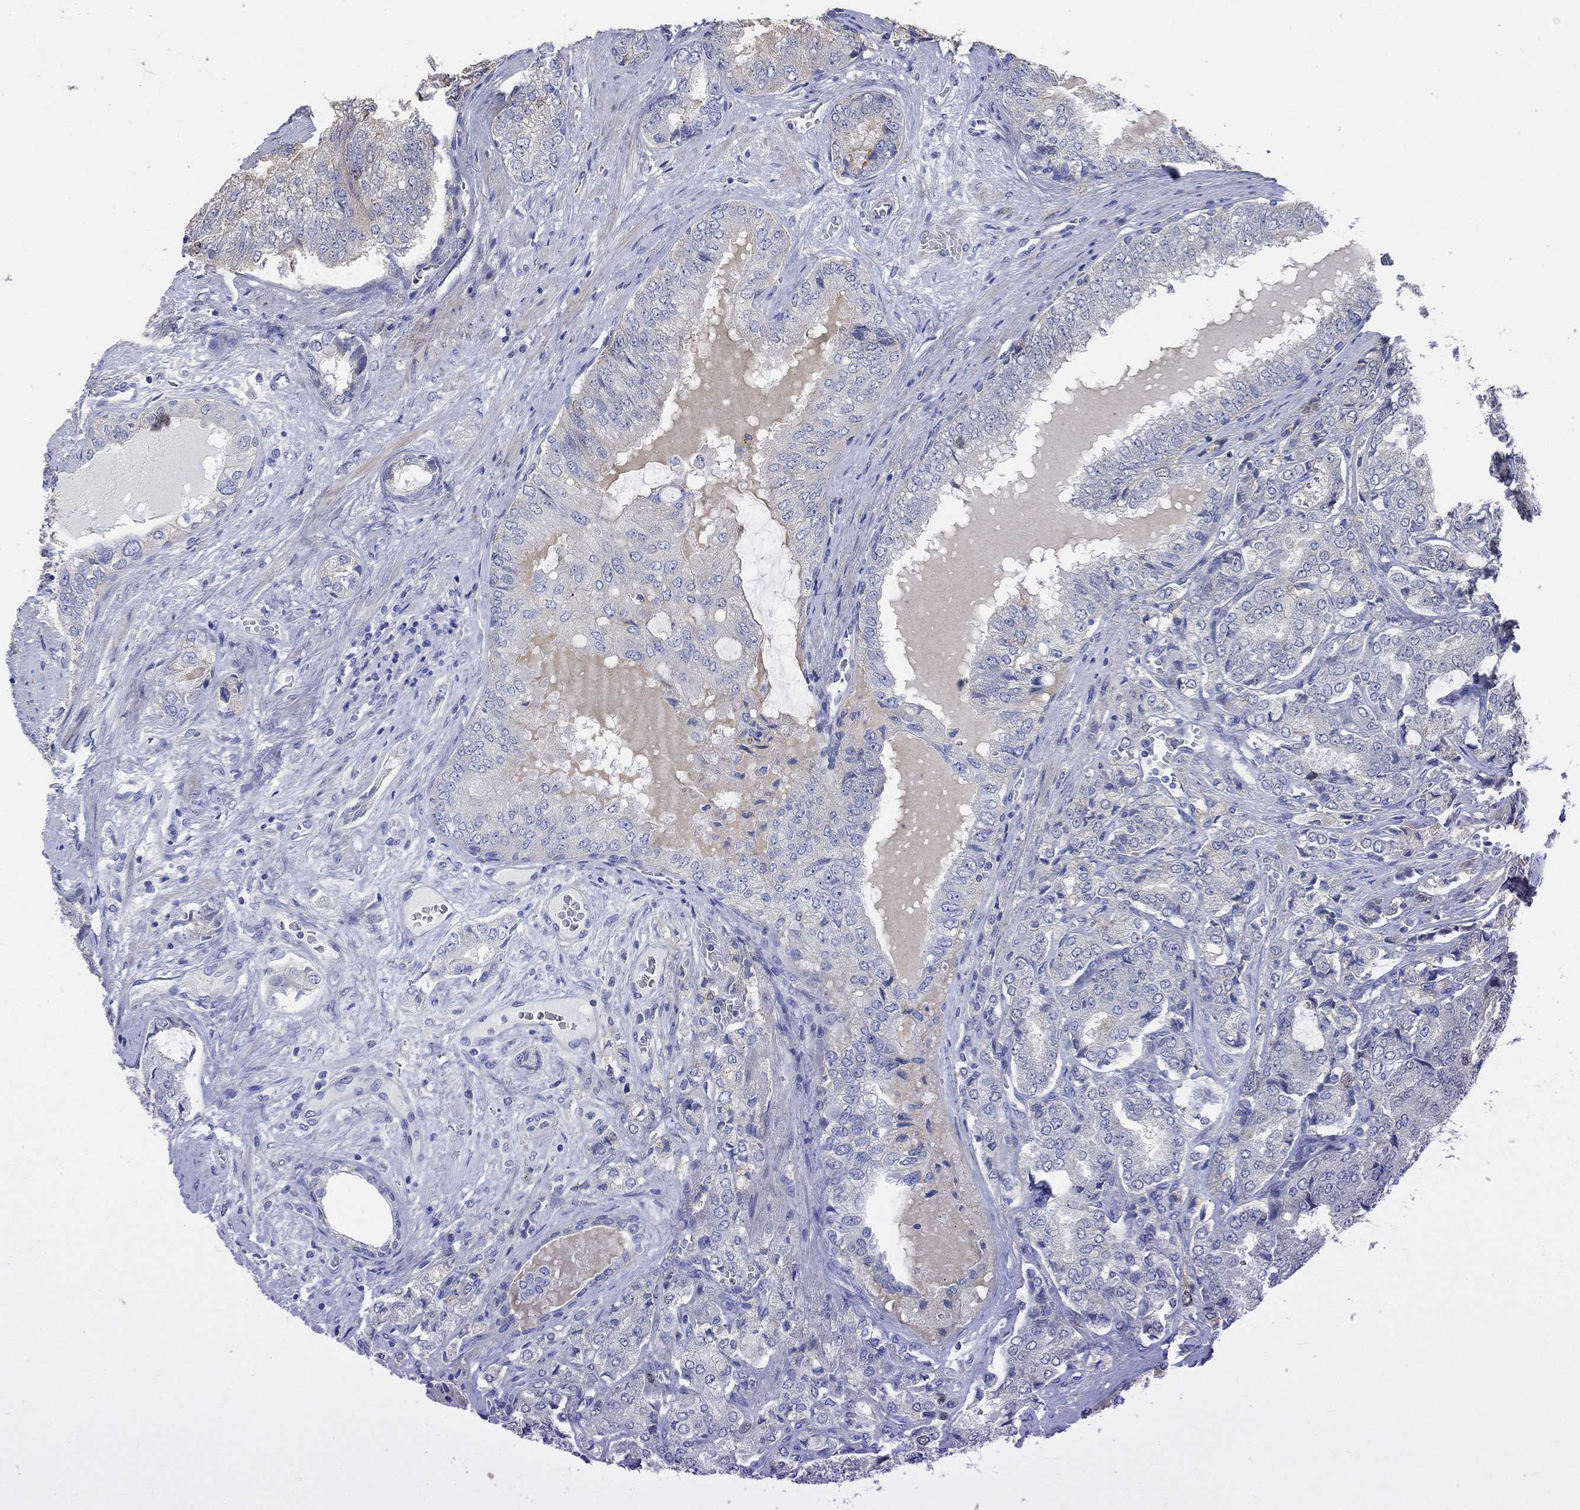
{"staining": {"intensity": "weak", "quantity": "<25%", "location": "nuclear"}, "tissue": "prostate cancer", "cell_type": "Tumor cells", "image_type": "cancer", "snomed": [{"axis": "morphology", "description": "Adenocarcinoma, NOS"}, {"axis": "topography", "description": "Prostate"}], "caption": "Immunohistochemical staining of human prostate adenocarcinoma demonstrates no significant positivity in tumor cells. (DAB immunohistochemistry, high magnification).", "gene": "PRC1", "patient": {"sex": "male", "age": 65}}